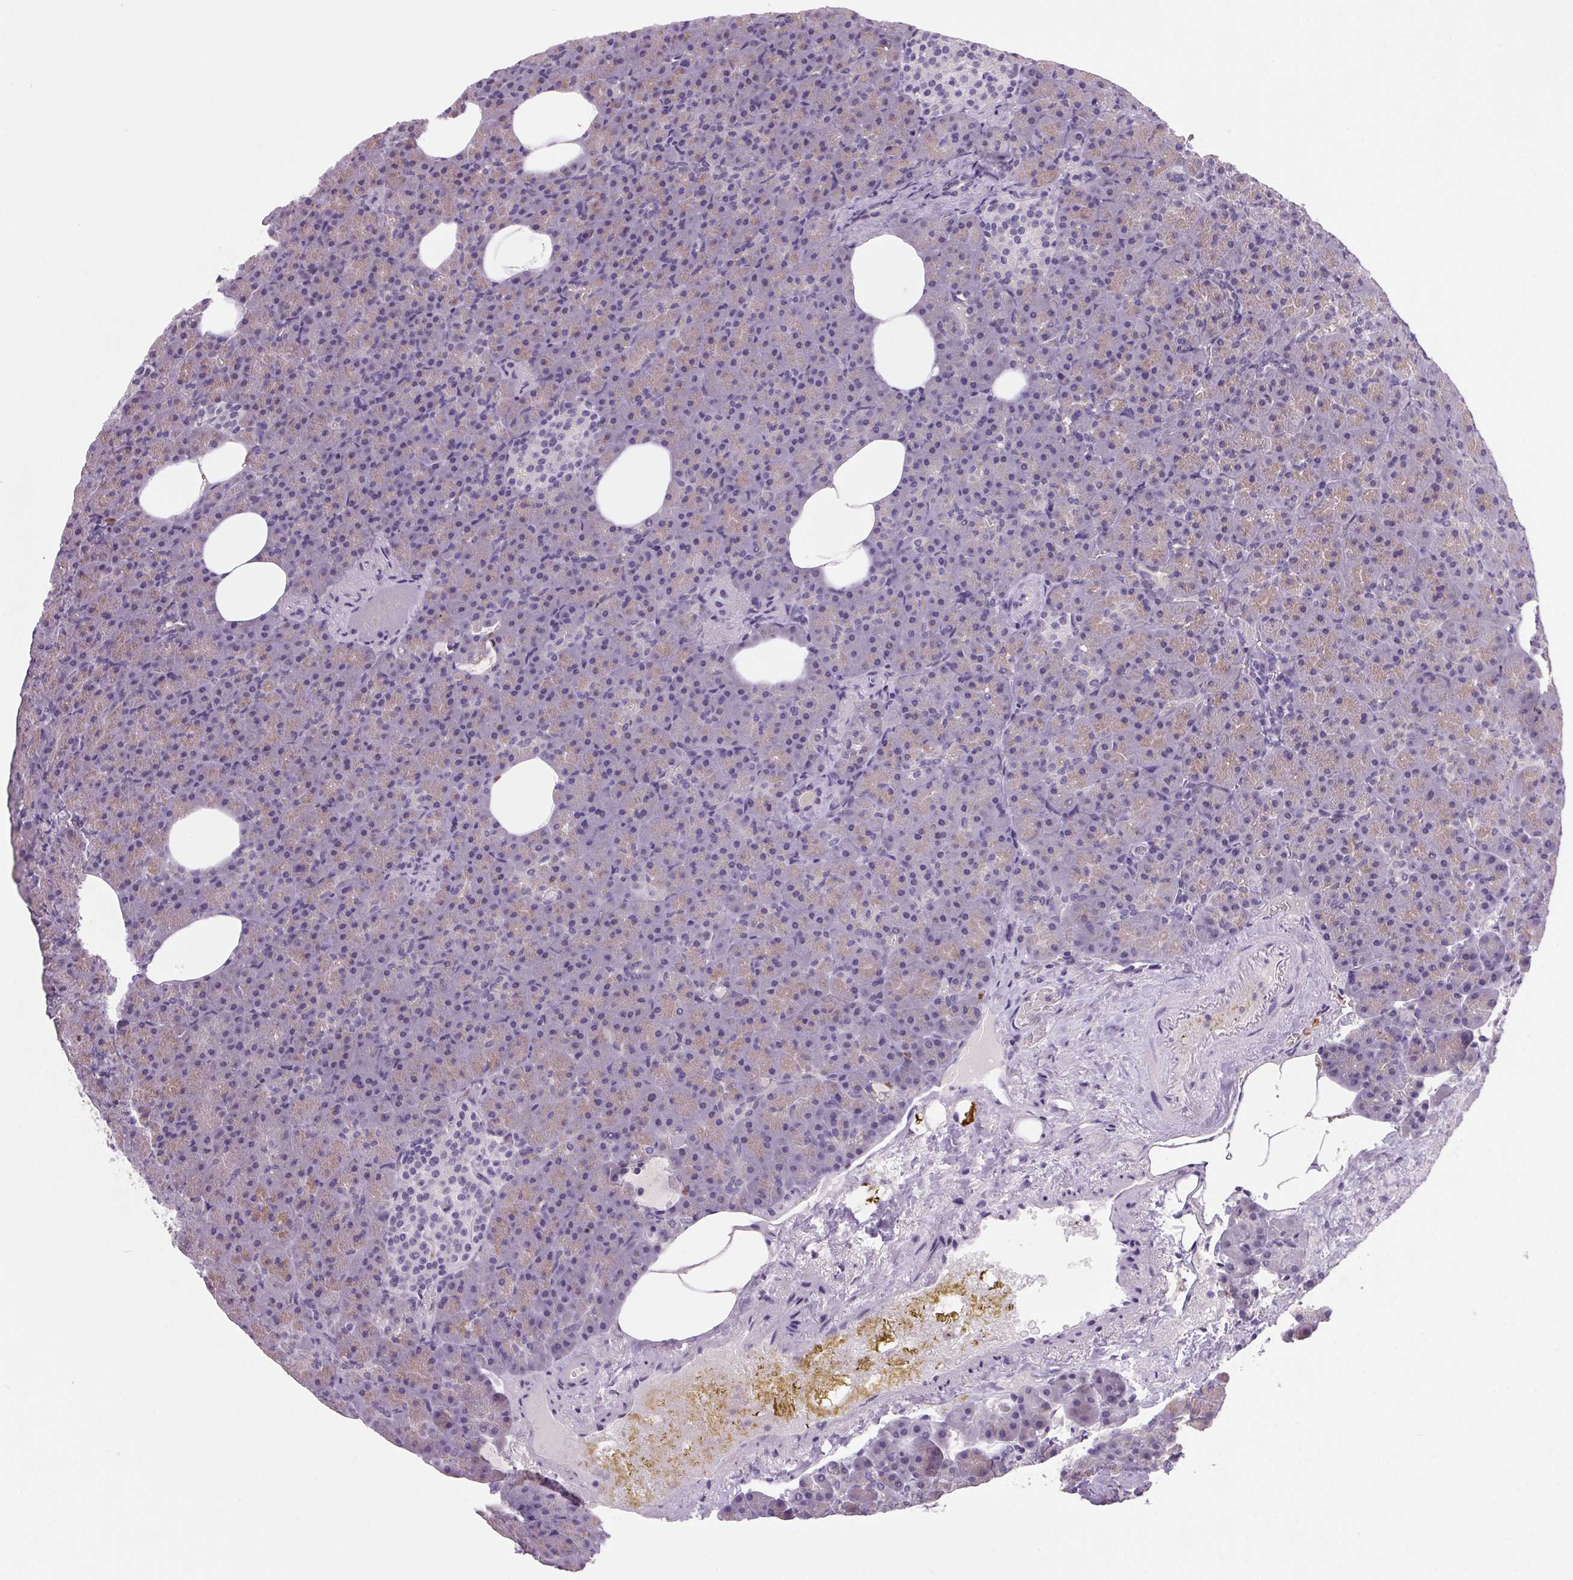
{"staining": {"intensity": "weak", "quantity": "<25%", "location": "cytoplasmic/membranous"}, "tissue": "pancreas", "cell_type": "Exocrine glandular cells", "image_type": "normal", "snomed": [{"axis": "morphology", "description": "Normal tissue, NOS"}, {"axis": "topography", "description": "Pancreas"}], "caption": "Immunohistochemistry micrograph of unremarkable pancreas: human pancreas stained with DAB (3,3'-diaminobenzidine) displays no significant protein staining in exocrine glandular cells.", "gene": "TRDN", "patient": {"sex": "female", "age": 74}}